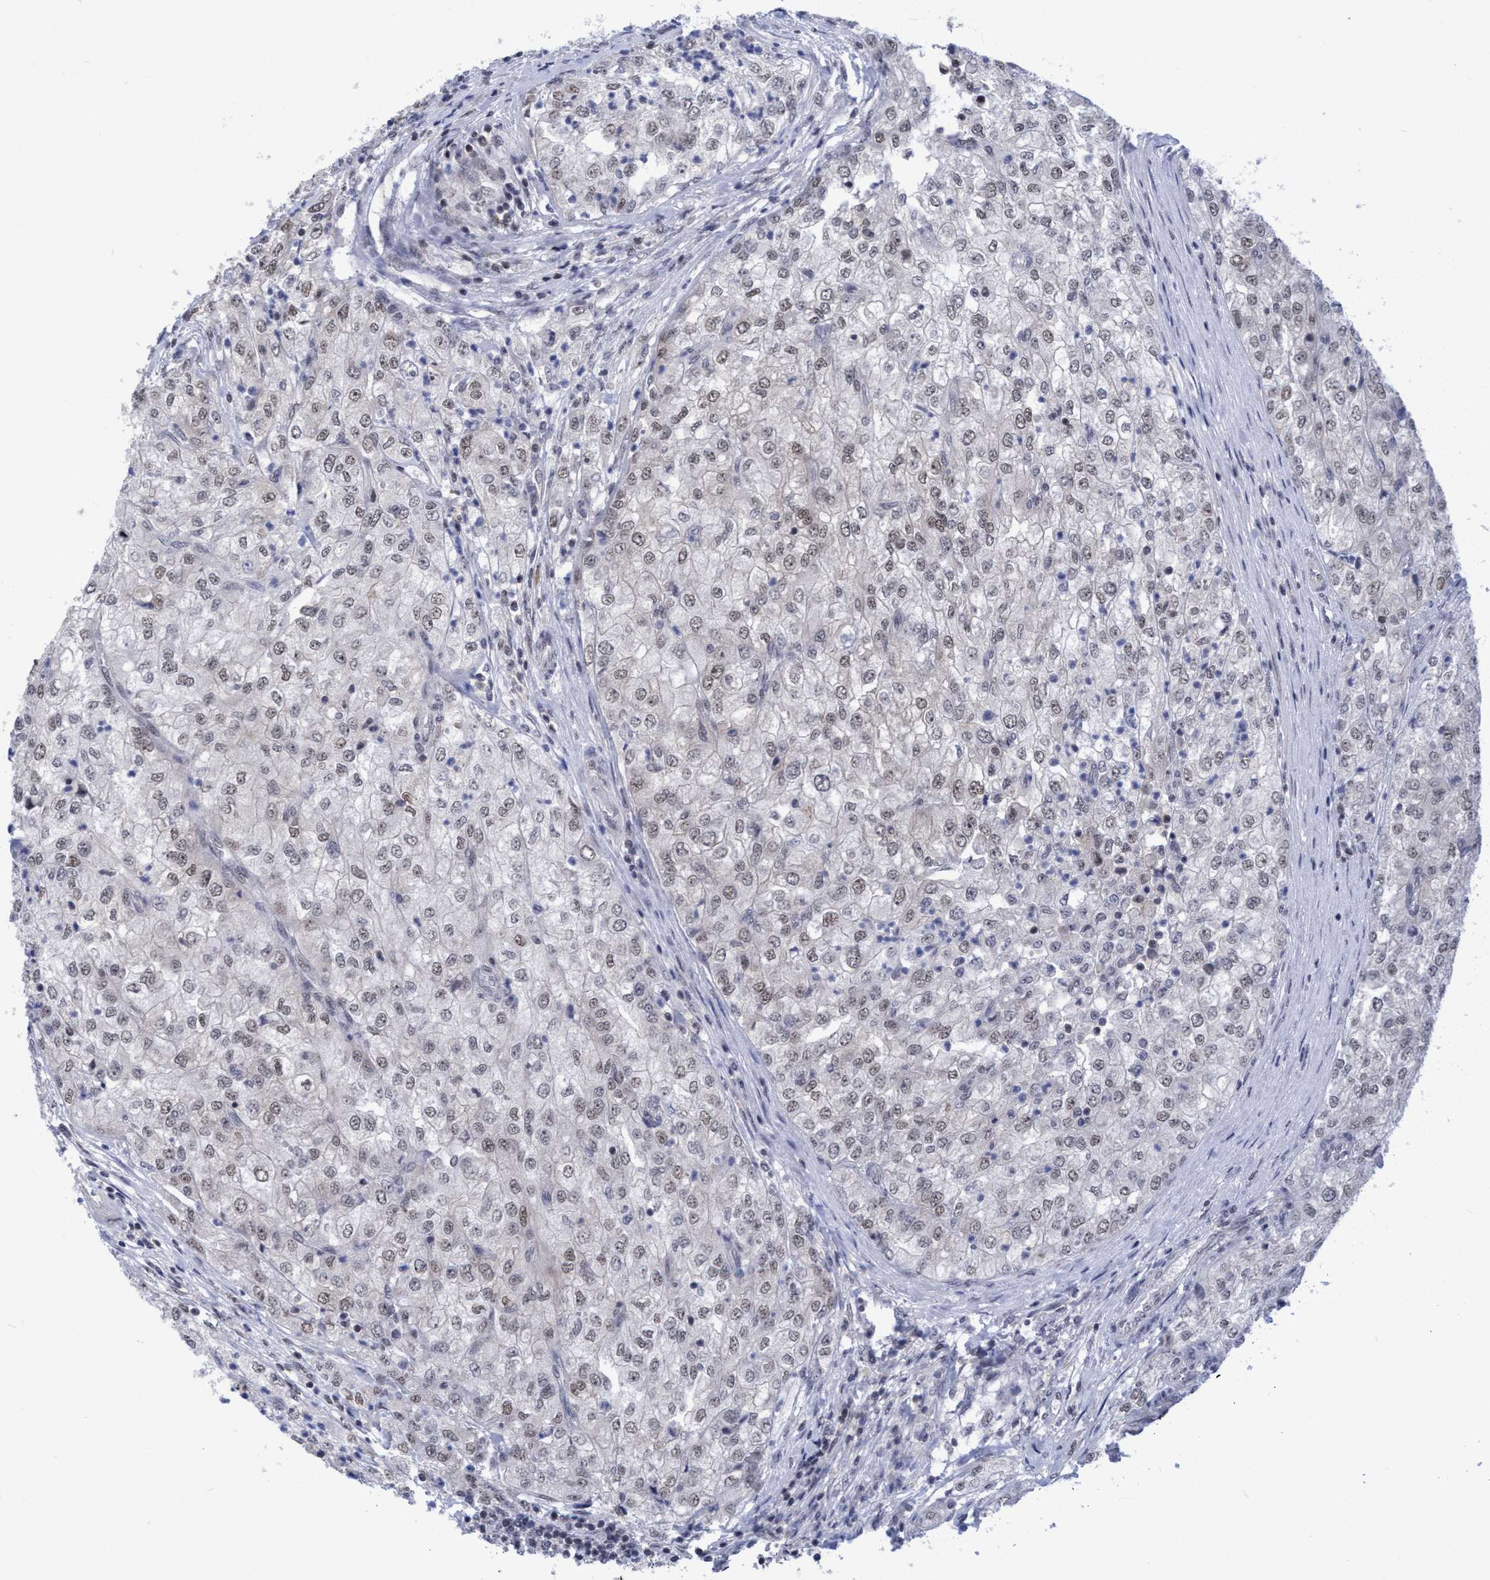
{"staining": {"intensity": "moderate", "quantity": "<25%", "location": "nuclear"}, "tissue": "renal cancer", "cell_type": "Tumor cells", "image_type": "cancer", "snomed": [{"axis": "morphology", "description": "Adenocarcinoma, NOS"}, {"axis": "topography", "description": "Kidney"}], "caption": "Immunohistochemical staining of human renal adenocarcinoma demonstrates moderate nuclear protein expression in about <25% of tumor cells.", "gene": "C9orf78", "patient": {"sex": "female", "age": 54}}